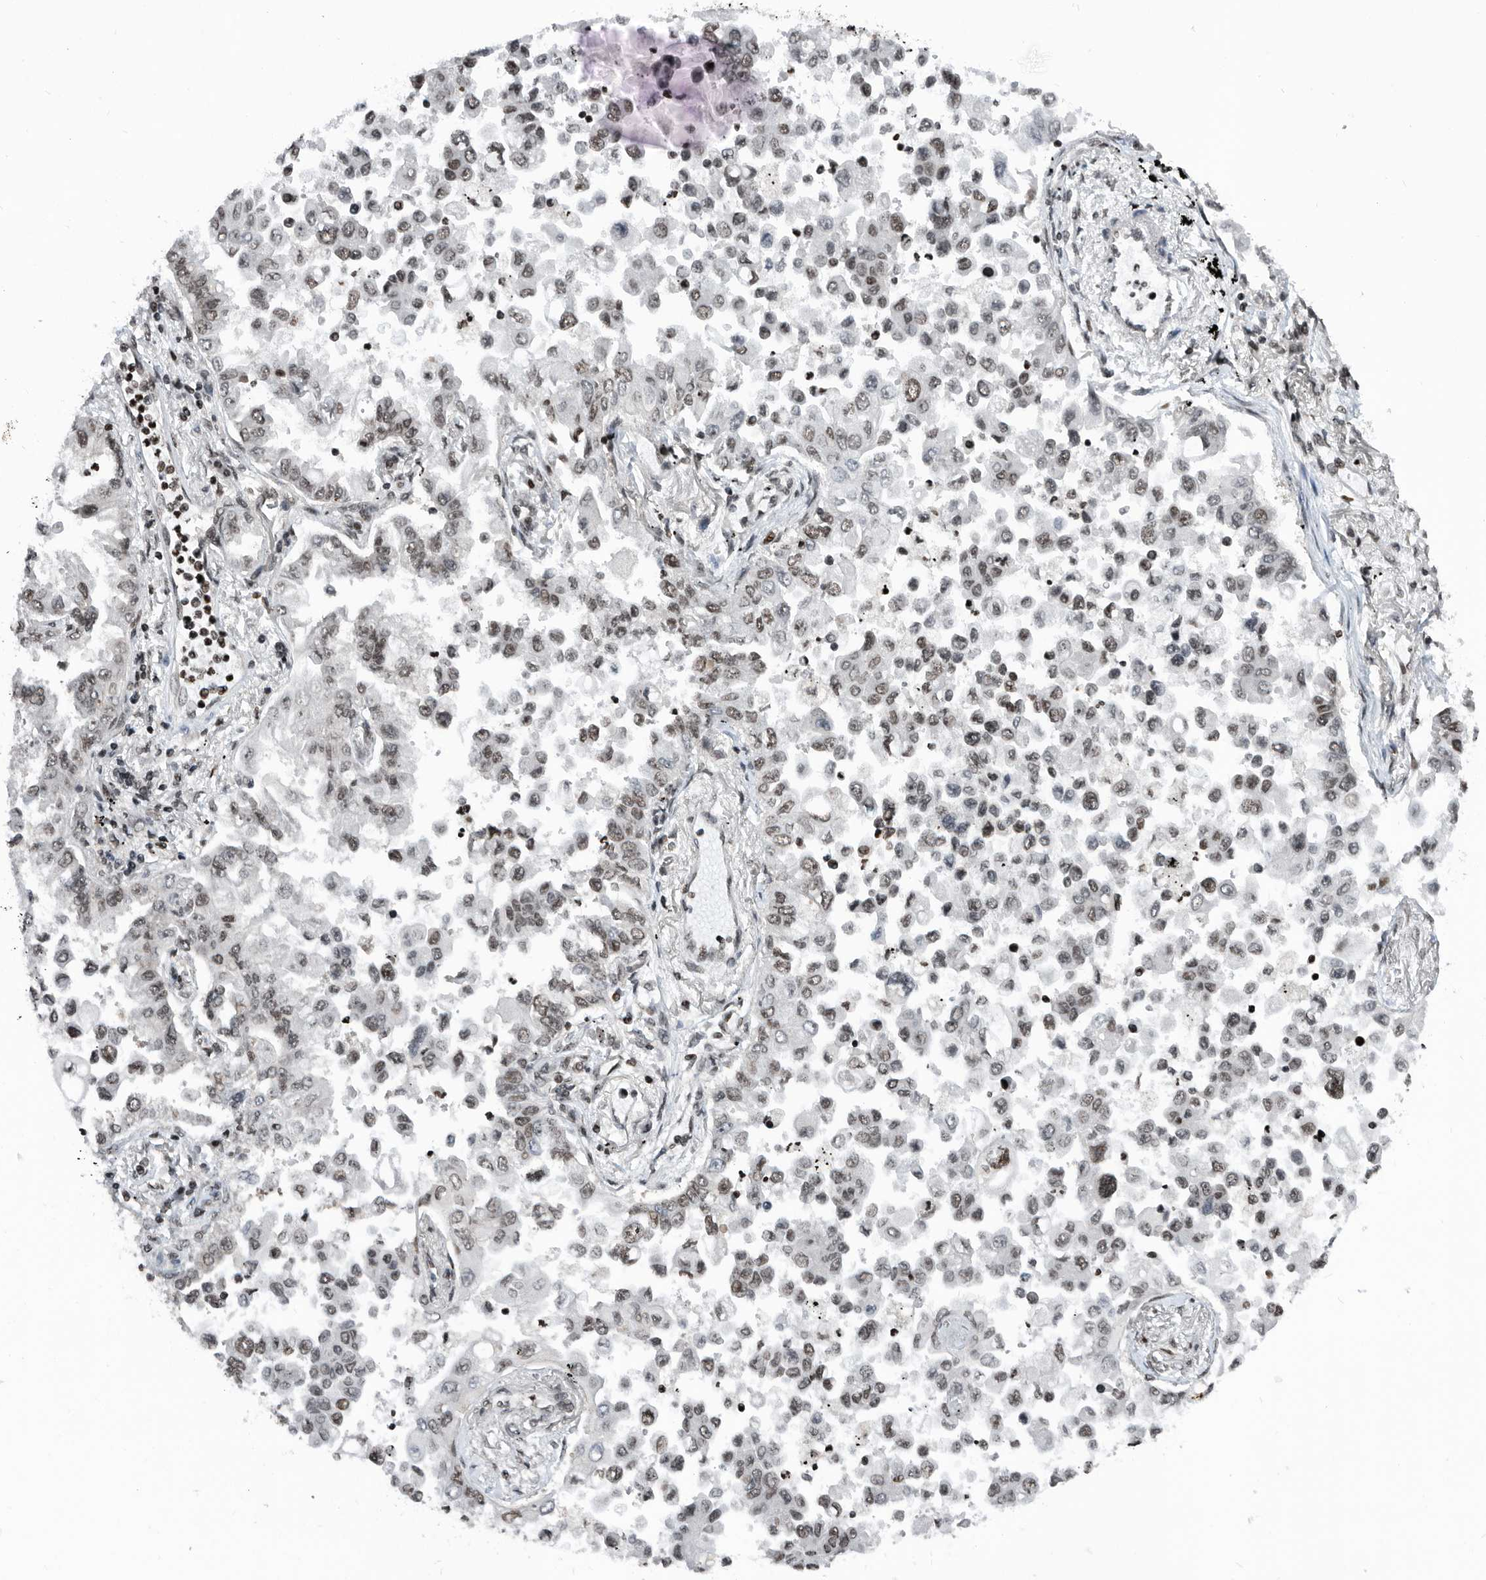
{"staining": {"intensity": "weak", "quantity": "<25%", "location": "nuclear"}, "tissue": "lung cancer", "cell_type": "Tumor cells", "image_type": "cancer", "snomed": [{"axis": "morphology", "description": "Adenocarcinoma, NOS"}, {"axis": "topography", "description": "Lung"}], "caption": "This micrograph is of lung cancer stained with immunohistochemistry (IHC) to label a protein in brown with the nuclei are counter-stained blue. There is no expression in tumor cells.", "gene": "SNRNP48", "patient": {"sex": "female", "age": 67}}